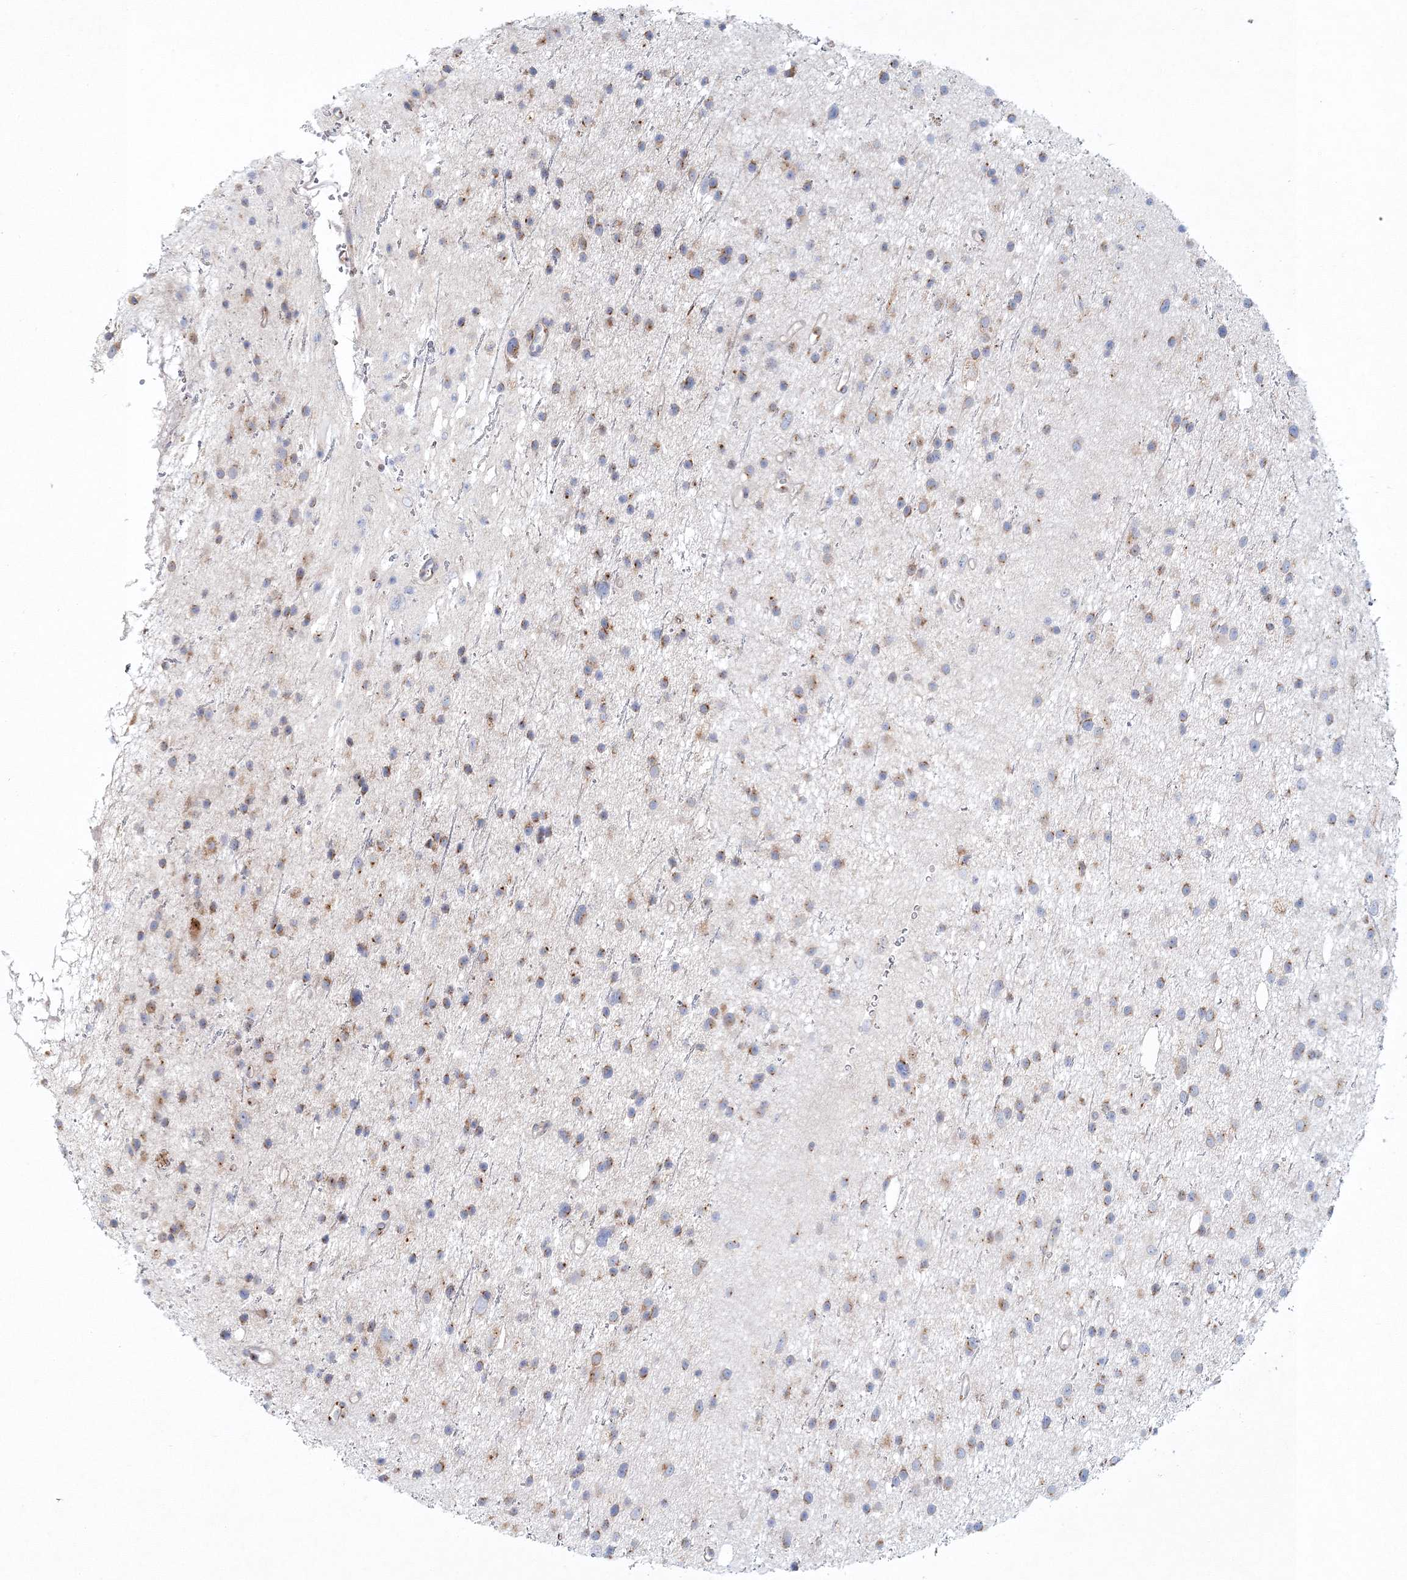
{"staining": {"intensity": "moderate", "quantity": "<25%", "location": "cytoplasmic/membranous"}, "tissue": "glioma", "cell_type": "Tumor cells", "image_type": "cancer", "snomed": [{"axis": "morphology", "description": "Glioma, malignant, Low grade"}, {"axis": "topography", "description": "Cerebral cortex"}], "caption": "About <25% of tumor cells in malignant low-grade glioma display moderate cytoplasmic/membranous protein expression as visualized by brown immunohistochemical staining.", "gene": "SEC23IP", "patient": {"sex": "female", "age": 39}}